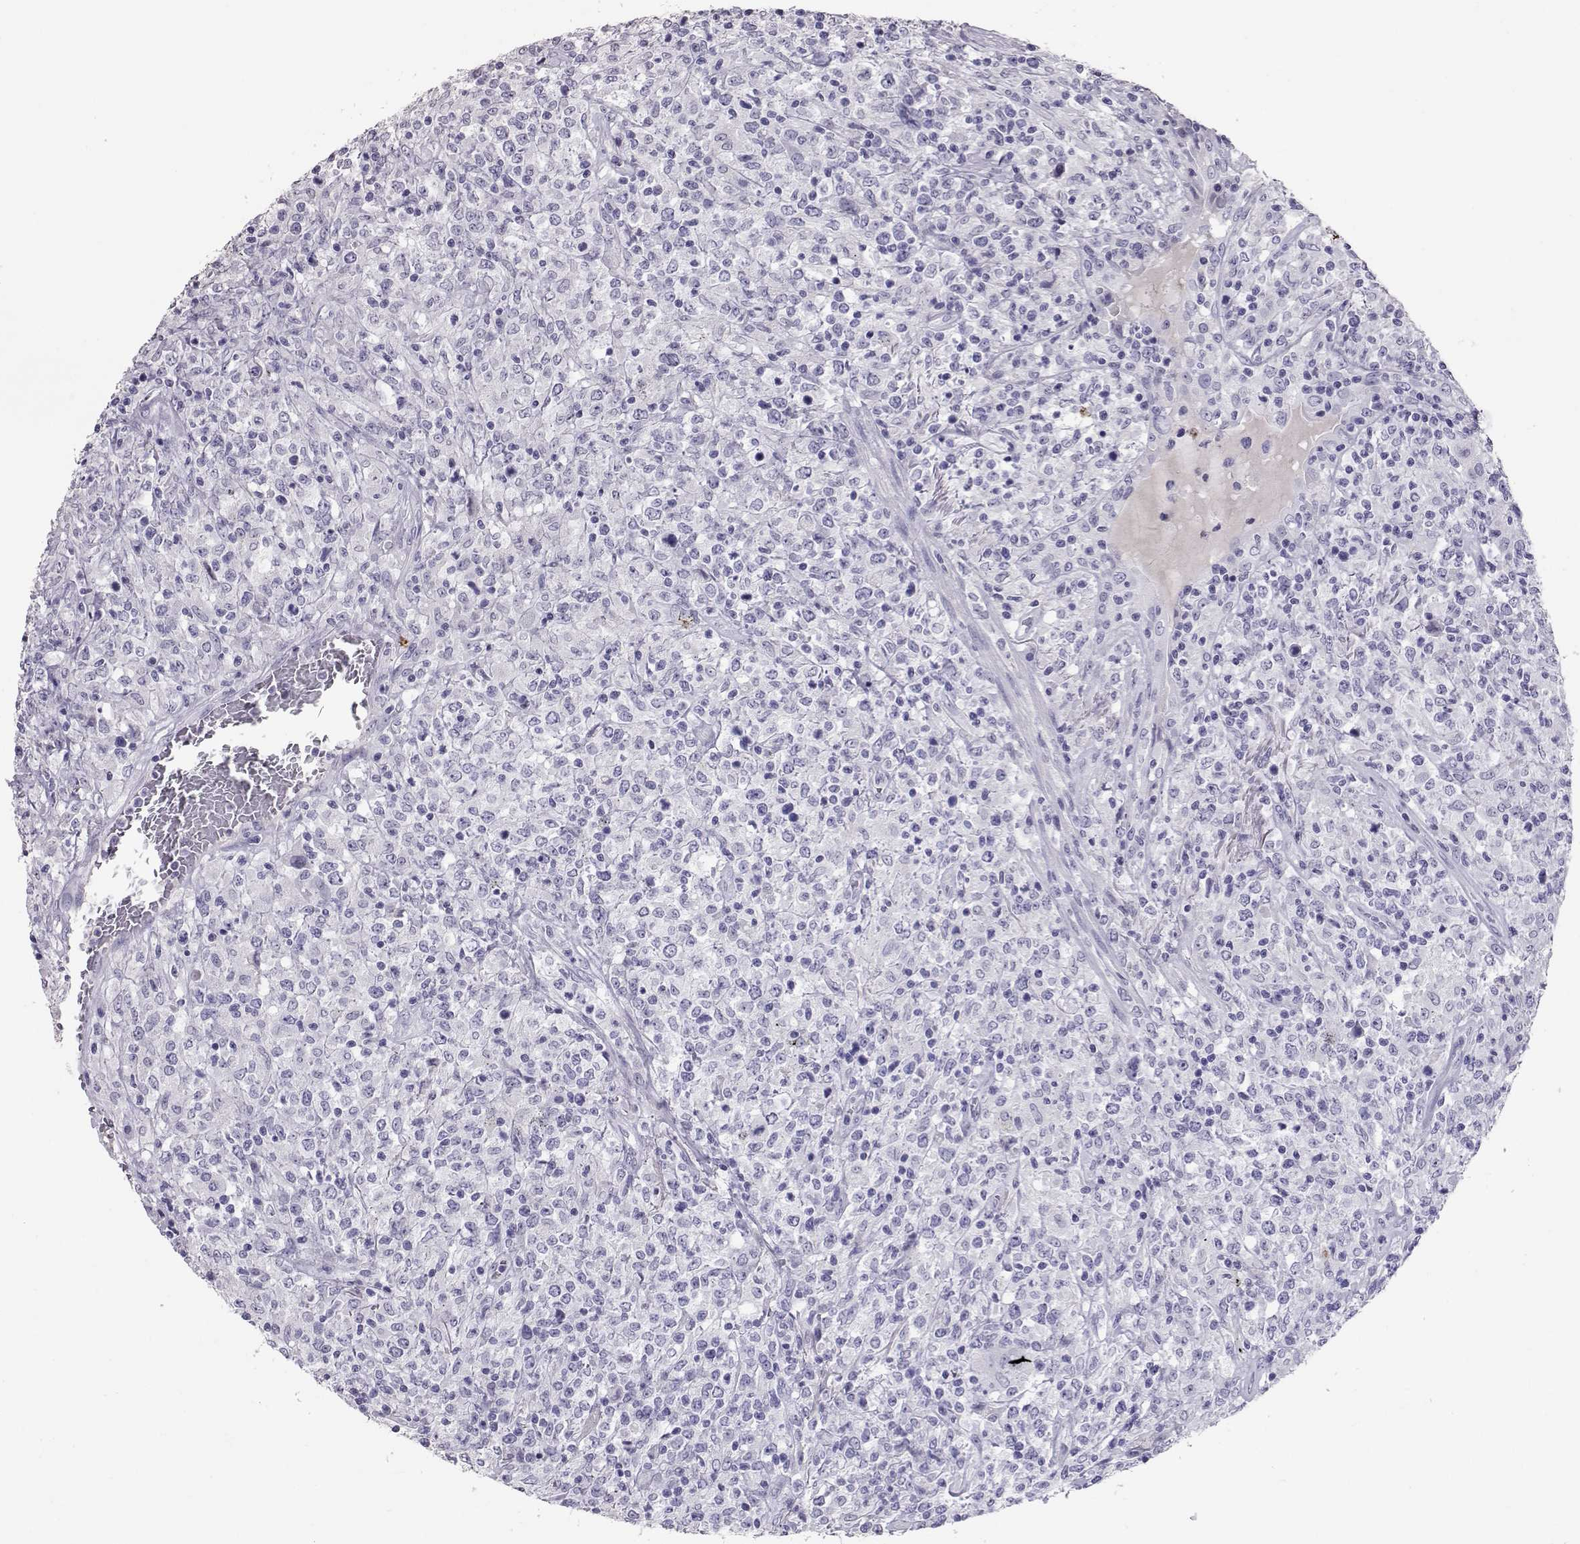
{"staining": {"intensity": "negative", "quantity": "none", "location": "none"}, "tissue": "lymphoma", "cell_type": "Tumor cells", "image_type": "cancer", "snomed": [{"axis": "morphology", "description": "Malignant lymphoma, non-Hodgkin's type, High grade"}, {"axis": "topography", "description": "Lung"}], "caption": "This is an IHC histopathology image of lymphoma. There is no positivity in tumor cells.", "gene": "PMCH", "patient": {"sex": "male", "age": 79}}